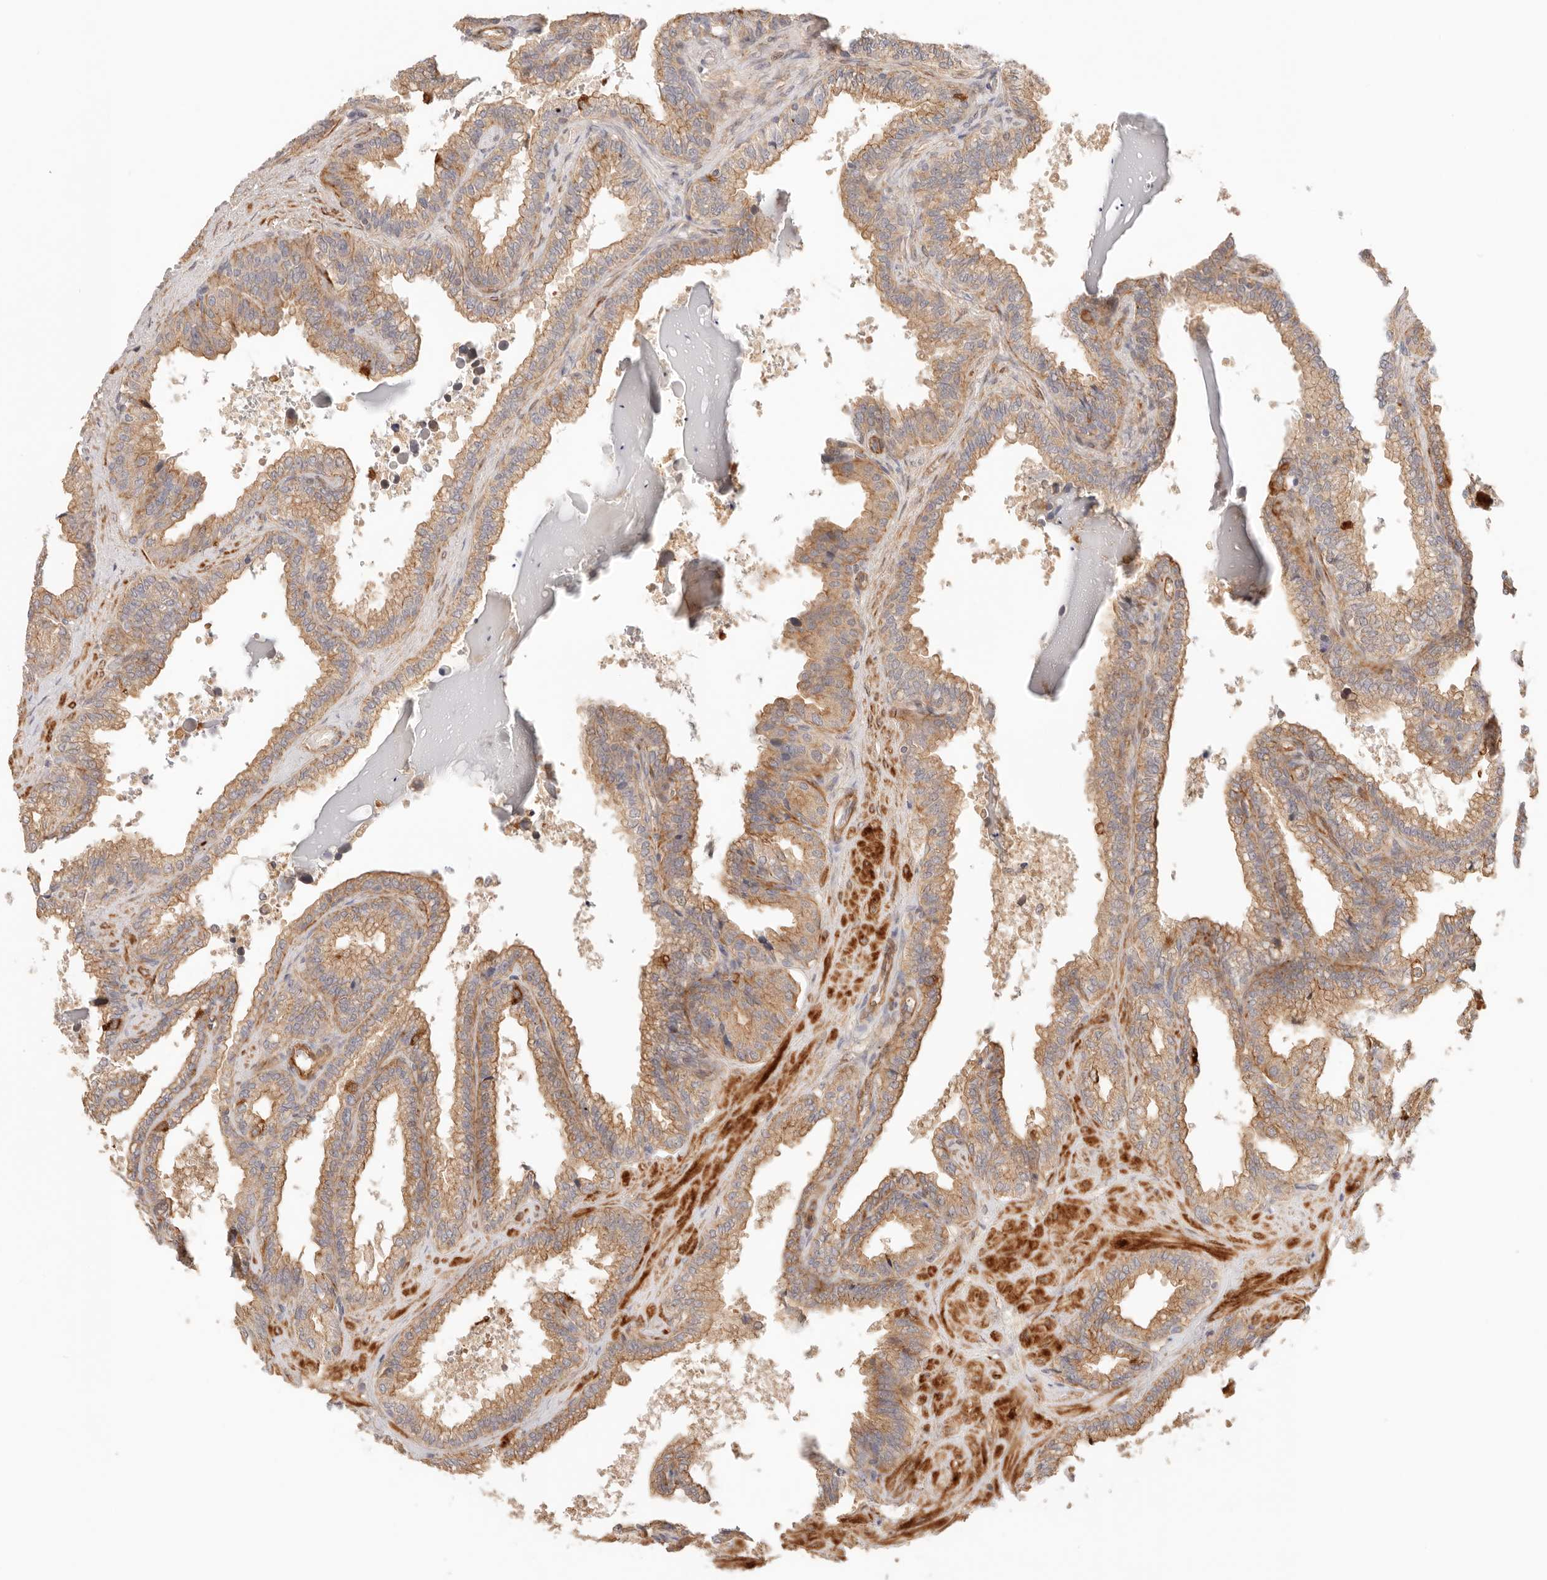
{"staining": {"intensity": "moderate", "quantity": ">75%", "location": "cytoplasmic/membranous"}, "tissue": "seminal vesicle", "cell_type": "Glandular cells", "image_type": "normal", "snomed": [{"axis": "morphology", "description": "Normal tissue, NOS"}, {"axis": "topography", "description": "Seminal veicle"}], "caption": "This image reveals normal seminal vesicle stained with immunohistochemistry to label a protein in brown. The cytoplasmic/membranous of glandular cells show moderate positivity for the protein. Nuclei are counter-stained blue.", "gene": "IL1R2", "patient": {"sex": "male", "age": 46}}